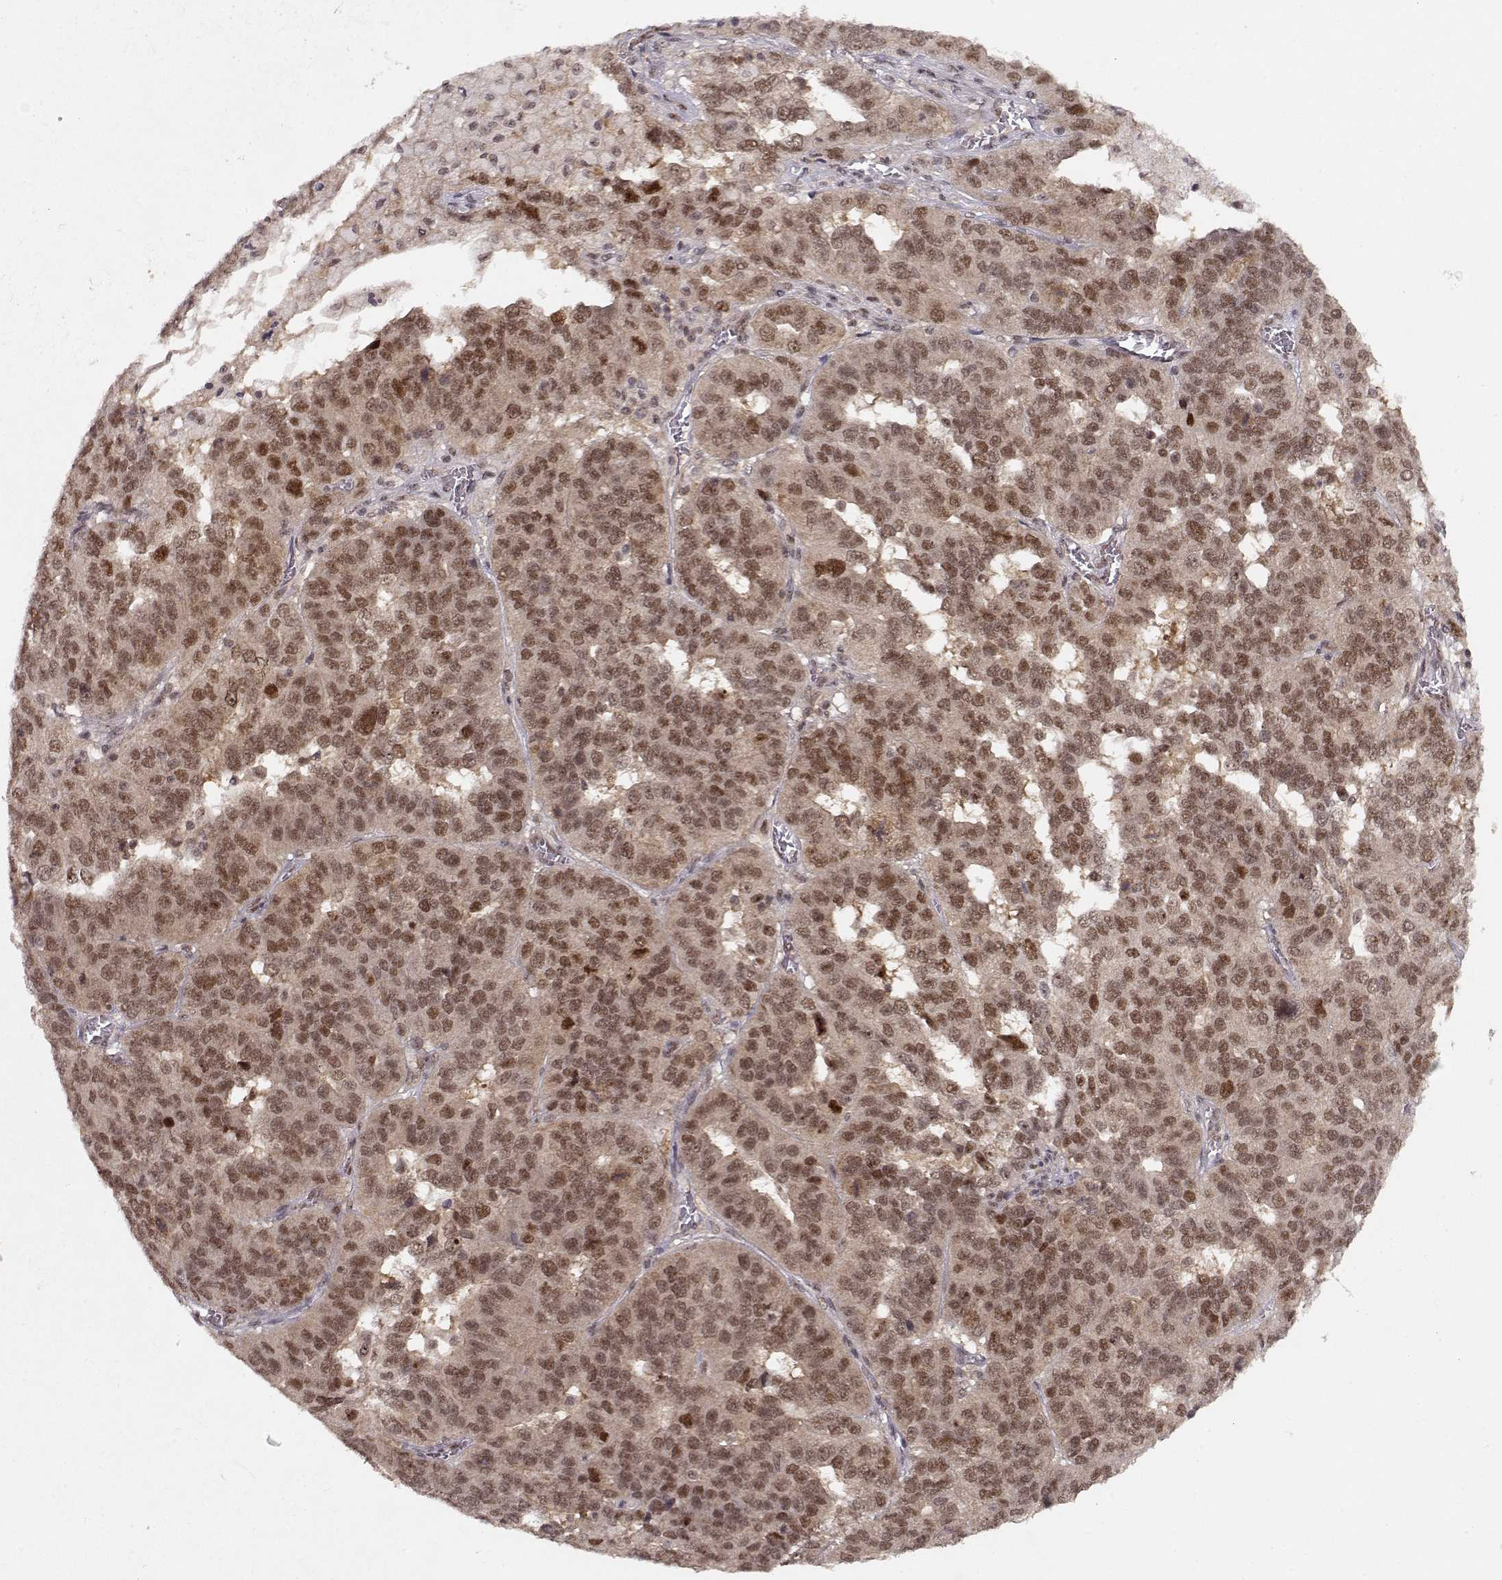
{"staining": {"intensity": "moderate", "quantity": ">75%", "location": "cytoplasmic/membranous,nuclear"}, "tissue": "ovarian cancer", "cell_type": "Tumor cells", "image_type": "cancer", "snomed": [{"axis": "morphology", "description": "Carcinoma, endometroid"}, {"axis": "topography", "description": "Soft tissue"}, {"axis": "topography", "description": "Ovary"}], "caption": "Human endometroid carcinoma (ovarian) stained for a protein (brown) displays moderate cytoplasmic/membranous and nuclear positive expression in about >75% of tumor cells.", "gene": "CSNK2A1", "patient": {"sex": "female", "age": 52}}